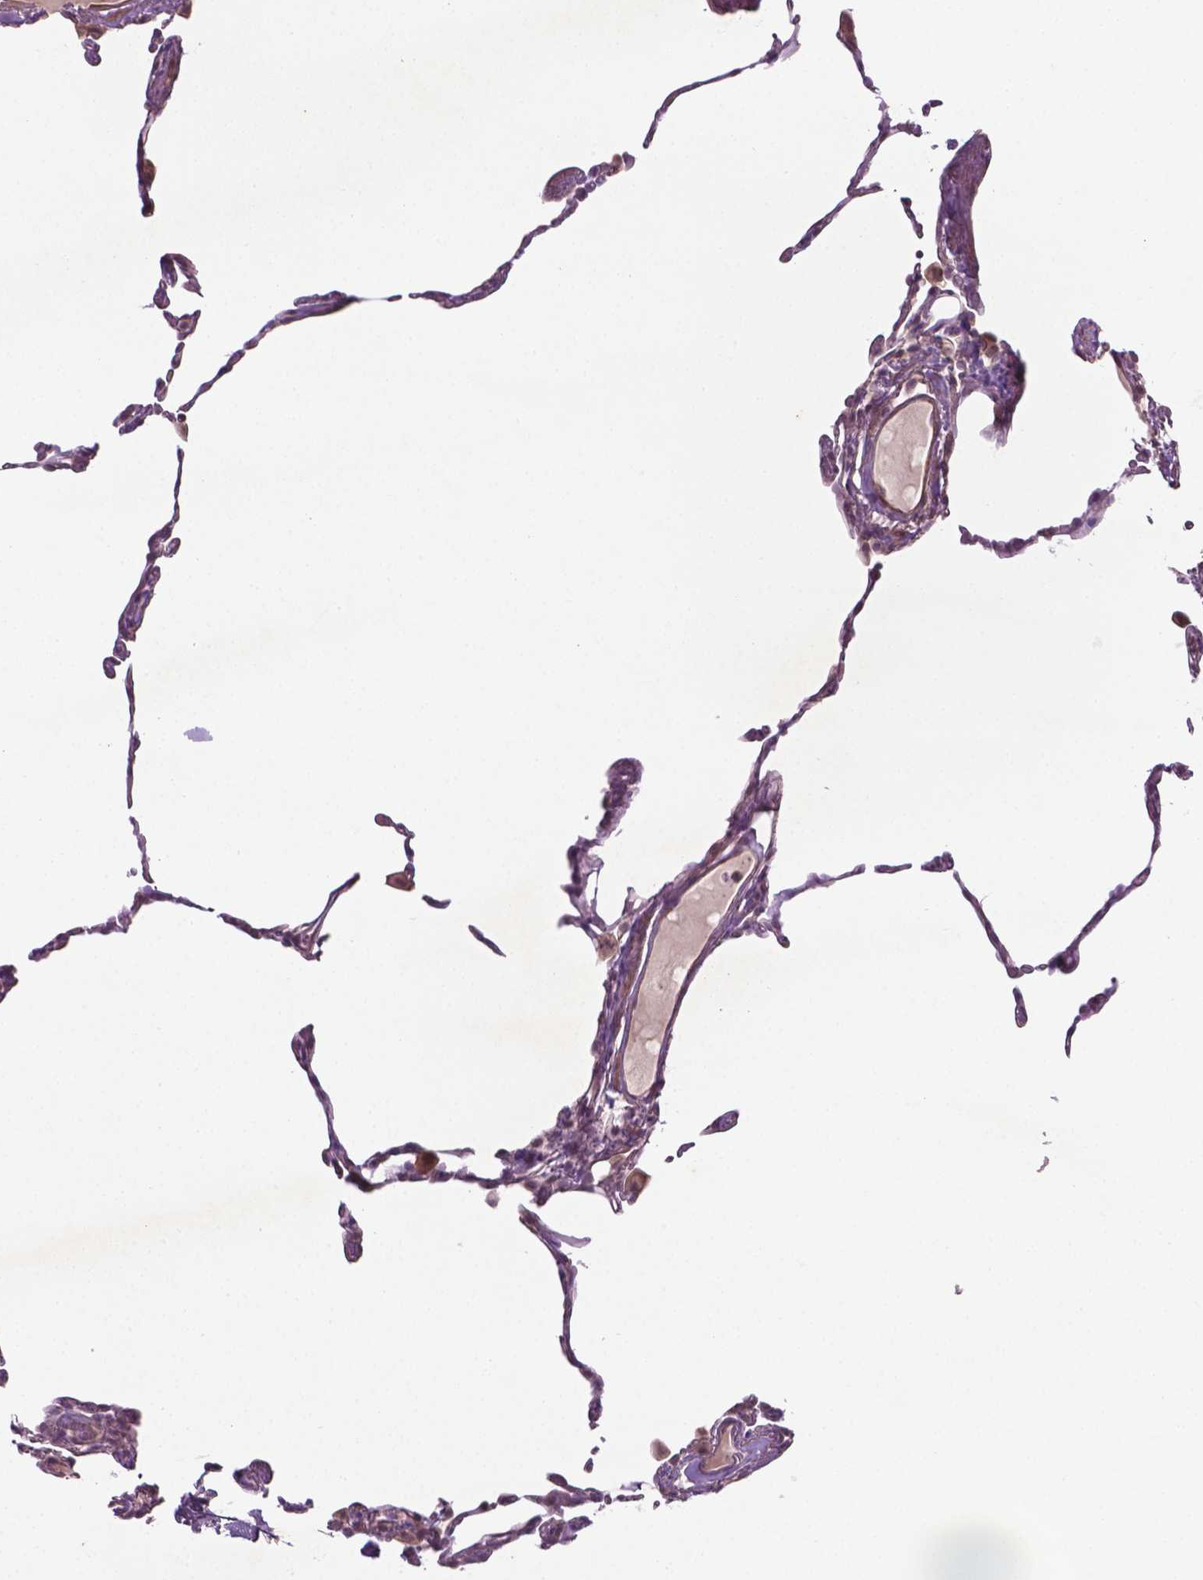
{"staining": {"intensity": "negative", "quantity": "none", "location": "none"}, "tissue": "lung", "cell_type": "Alveolar cells", "image_type": "normal", "snomed": [{"axis": "morphology", "description": "Normal tissue, NOS"}, {"axis": "topography", "description": "Lung"}], "caption": "Protein analysis of normal lung shows no significant positivity in alveolar cells.", "gene": "TCHP", "patient": {"sex": "female", "age": 57}}